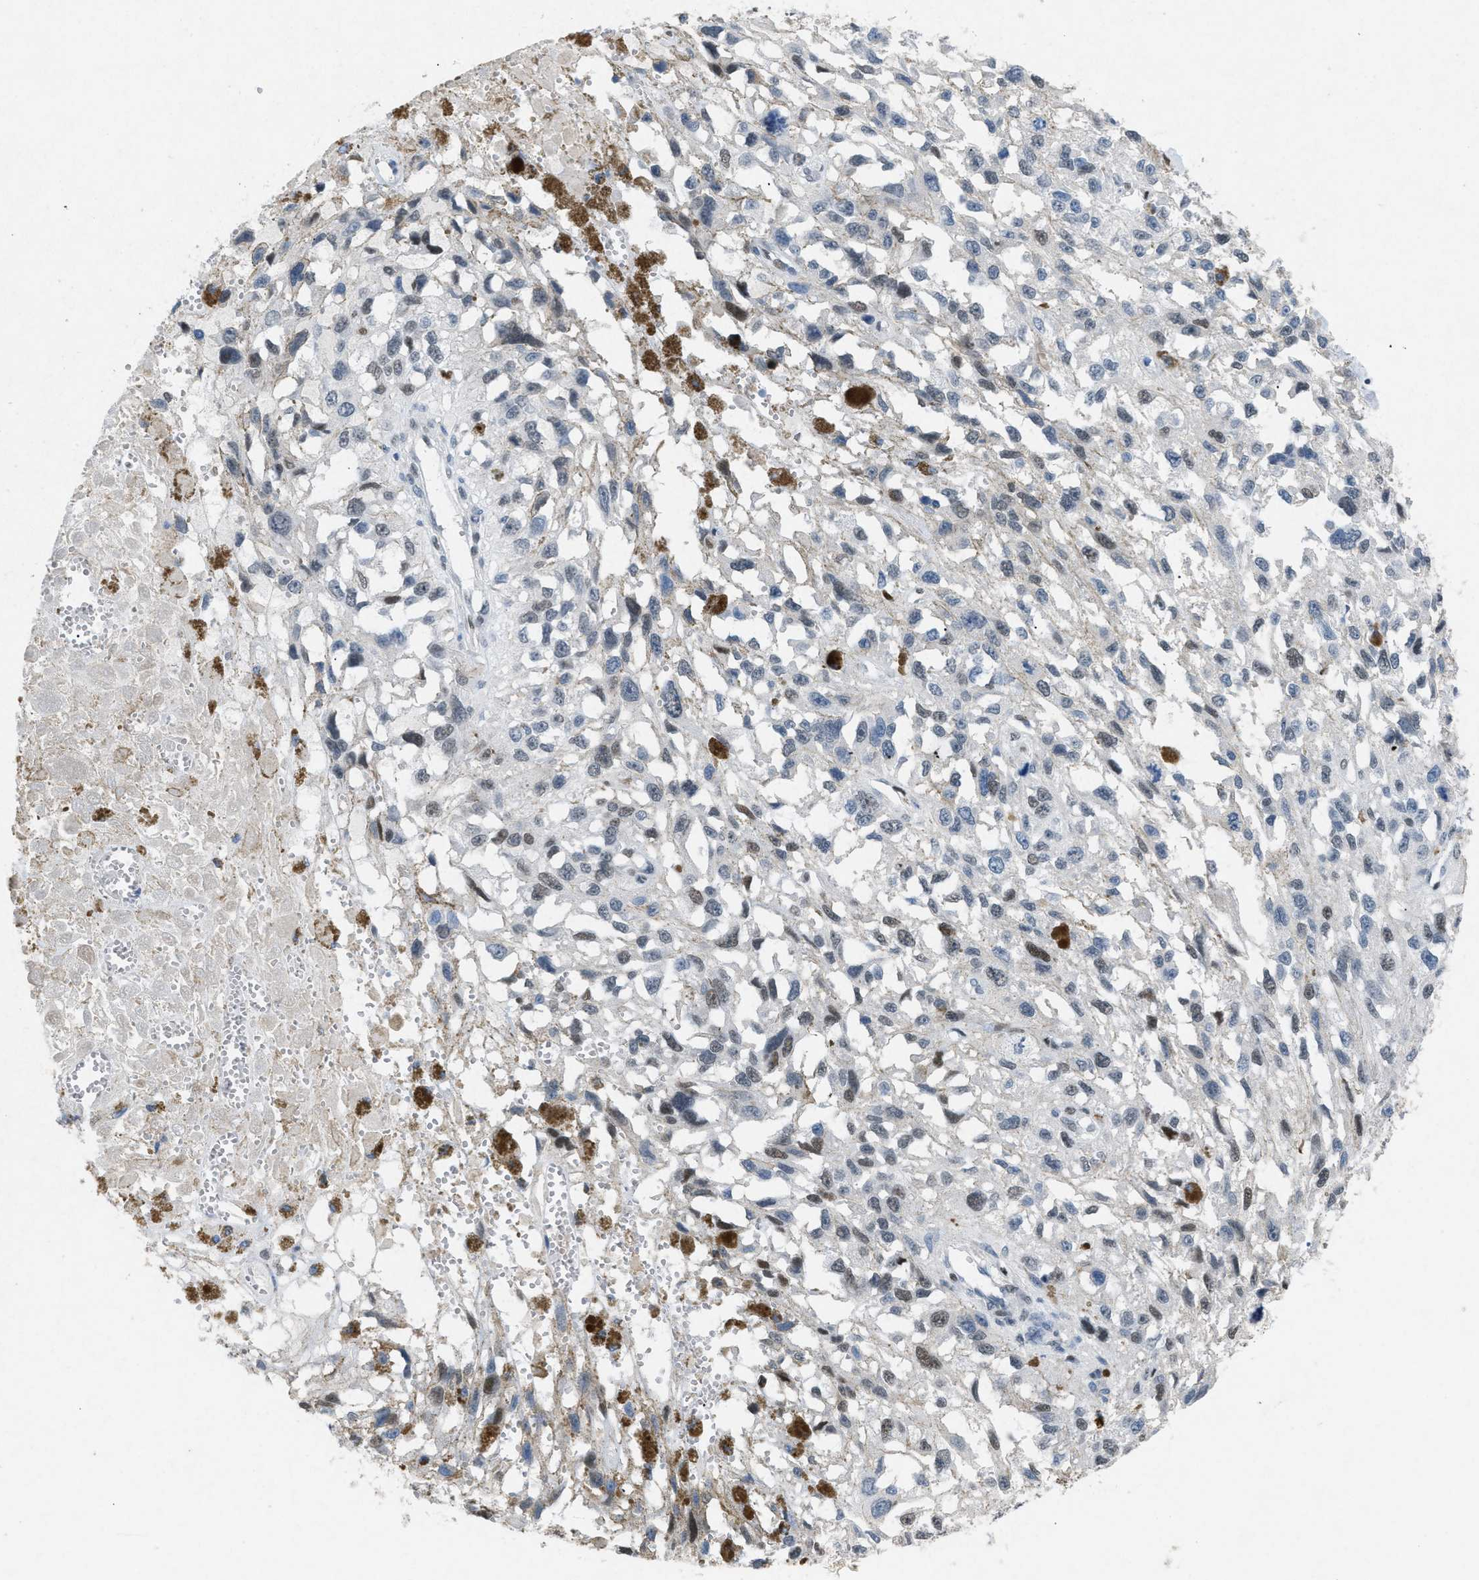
{"staining": {"intensity": "negative", "quantity": "none", "location": "none"}, "tissue": "melanoma", "cell_type": "Tumor cells", "image_type": "cancer", "snomed": [{"axis": "morphology", "description": "Malignant melanoma, Metastatic site"}, {"axis": "topography", "description": "Lymph node"}], "caption": "DAB immunohistochemical staining of malignant melanoma (metastatic site) shows no significant staining in tumor cells.", "gene": "TASOR", "patient": {"sex": "male", "age": 59}}